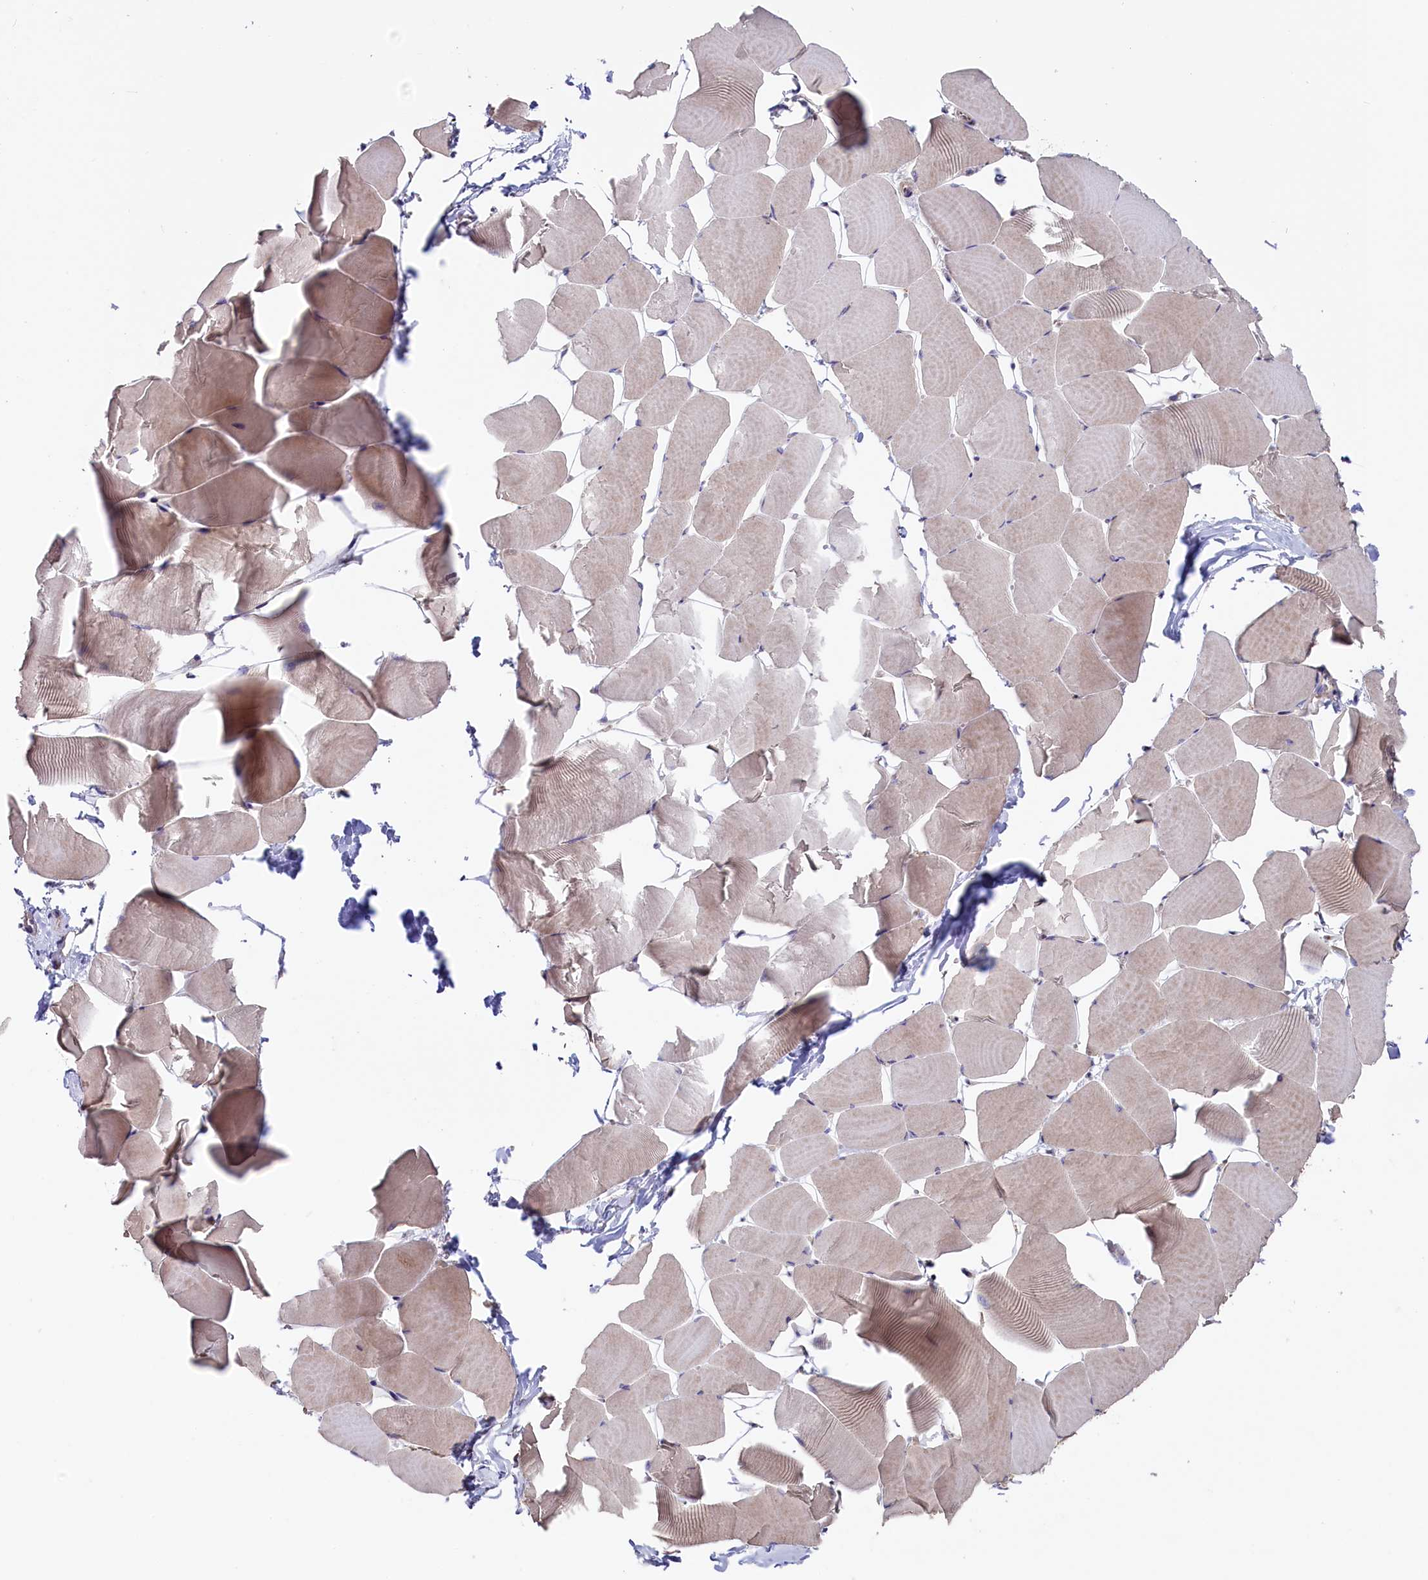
{"staining": {"intensity": "weak", "quantity": "<25%", "location": "cytoplasmic/membranous"}, "tissue": "skeletal muscle", "cell_type": "Myocytes", "image_type": "normal", "snomed": [{"axis": "morphology", "description": "Normal tissue, NOS"}, {"axis": "topography", "description": "Skeletal muscle"}], "caption": "IHC micrograph of unremarkable skeletal muscle stained for a protein (brown), which exhibits no positivity in myocytes.", "gene": "GPR108", "patient": {"sex": "male", "age": 25}}